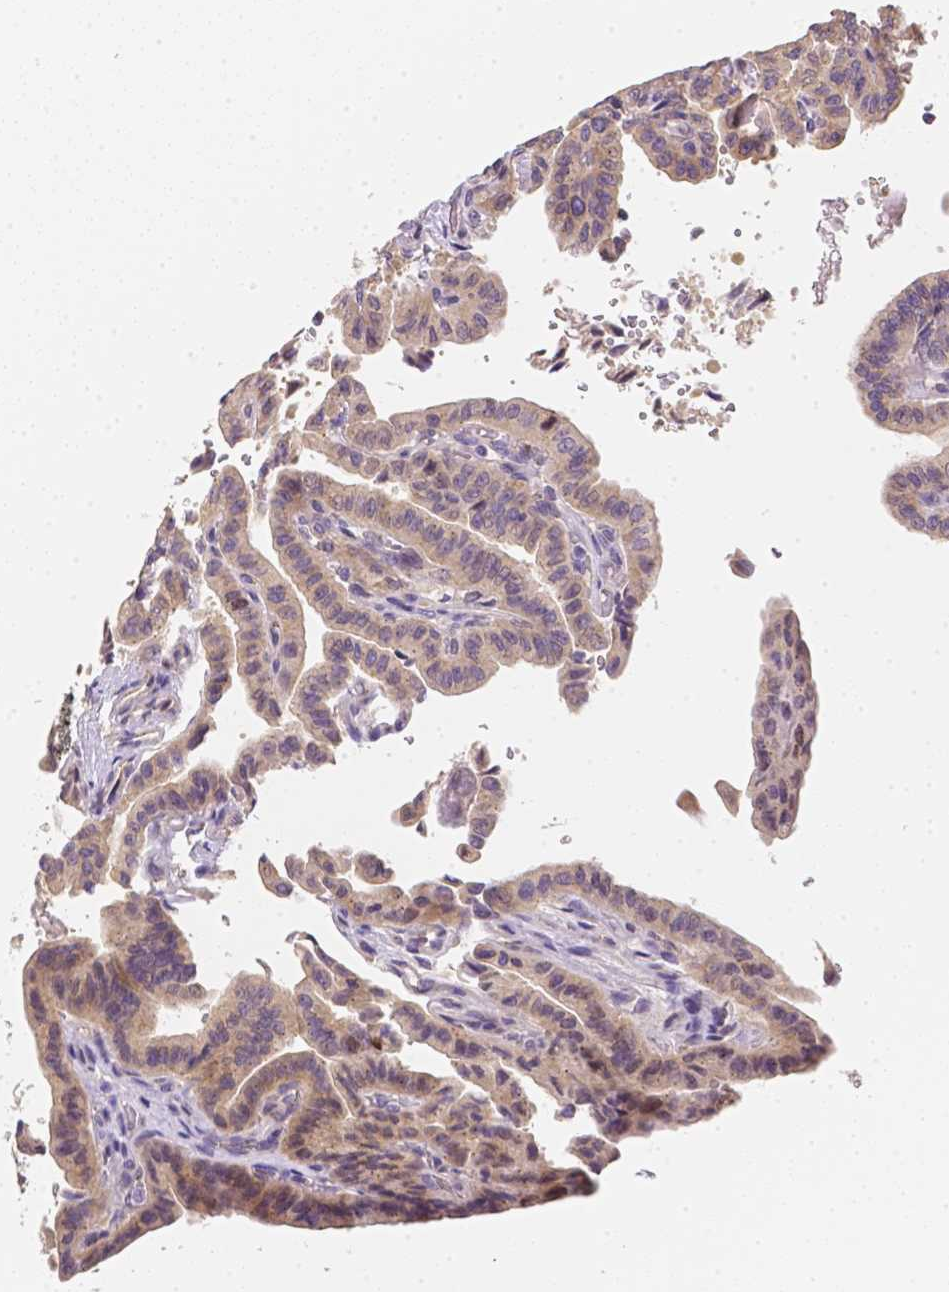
{"staining": {"intensity": "weak", "quantity": "<25%", "location": "cytoplasmic/membranous"}, "tissue": "thyroid cancer", "cell_type": "Tumor cells", "image_type": "cancer", "snomed": [{"axis": "morphology", "description": "Papillary adenocarcinoma, NOS"}, {"axis": "topography", "description": "Thyroid gland"}], "caption": "This is an immunohistochemistry (IHC) image of human thyroid cancer. There is no positivity in tumor cells.", "gene": "C10orf67", "patient": {"sex": "male", "age": 87}}